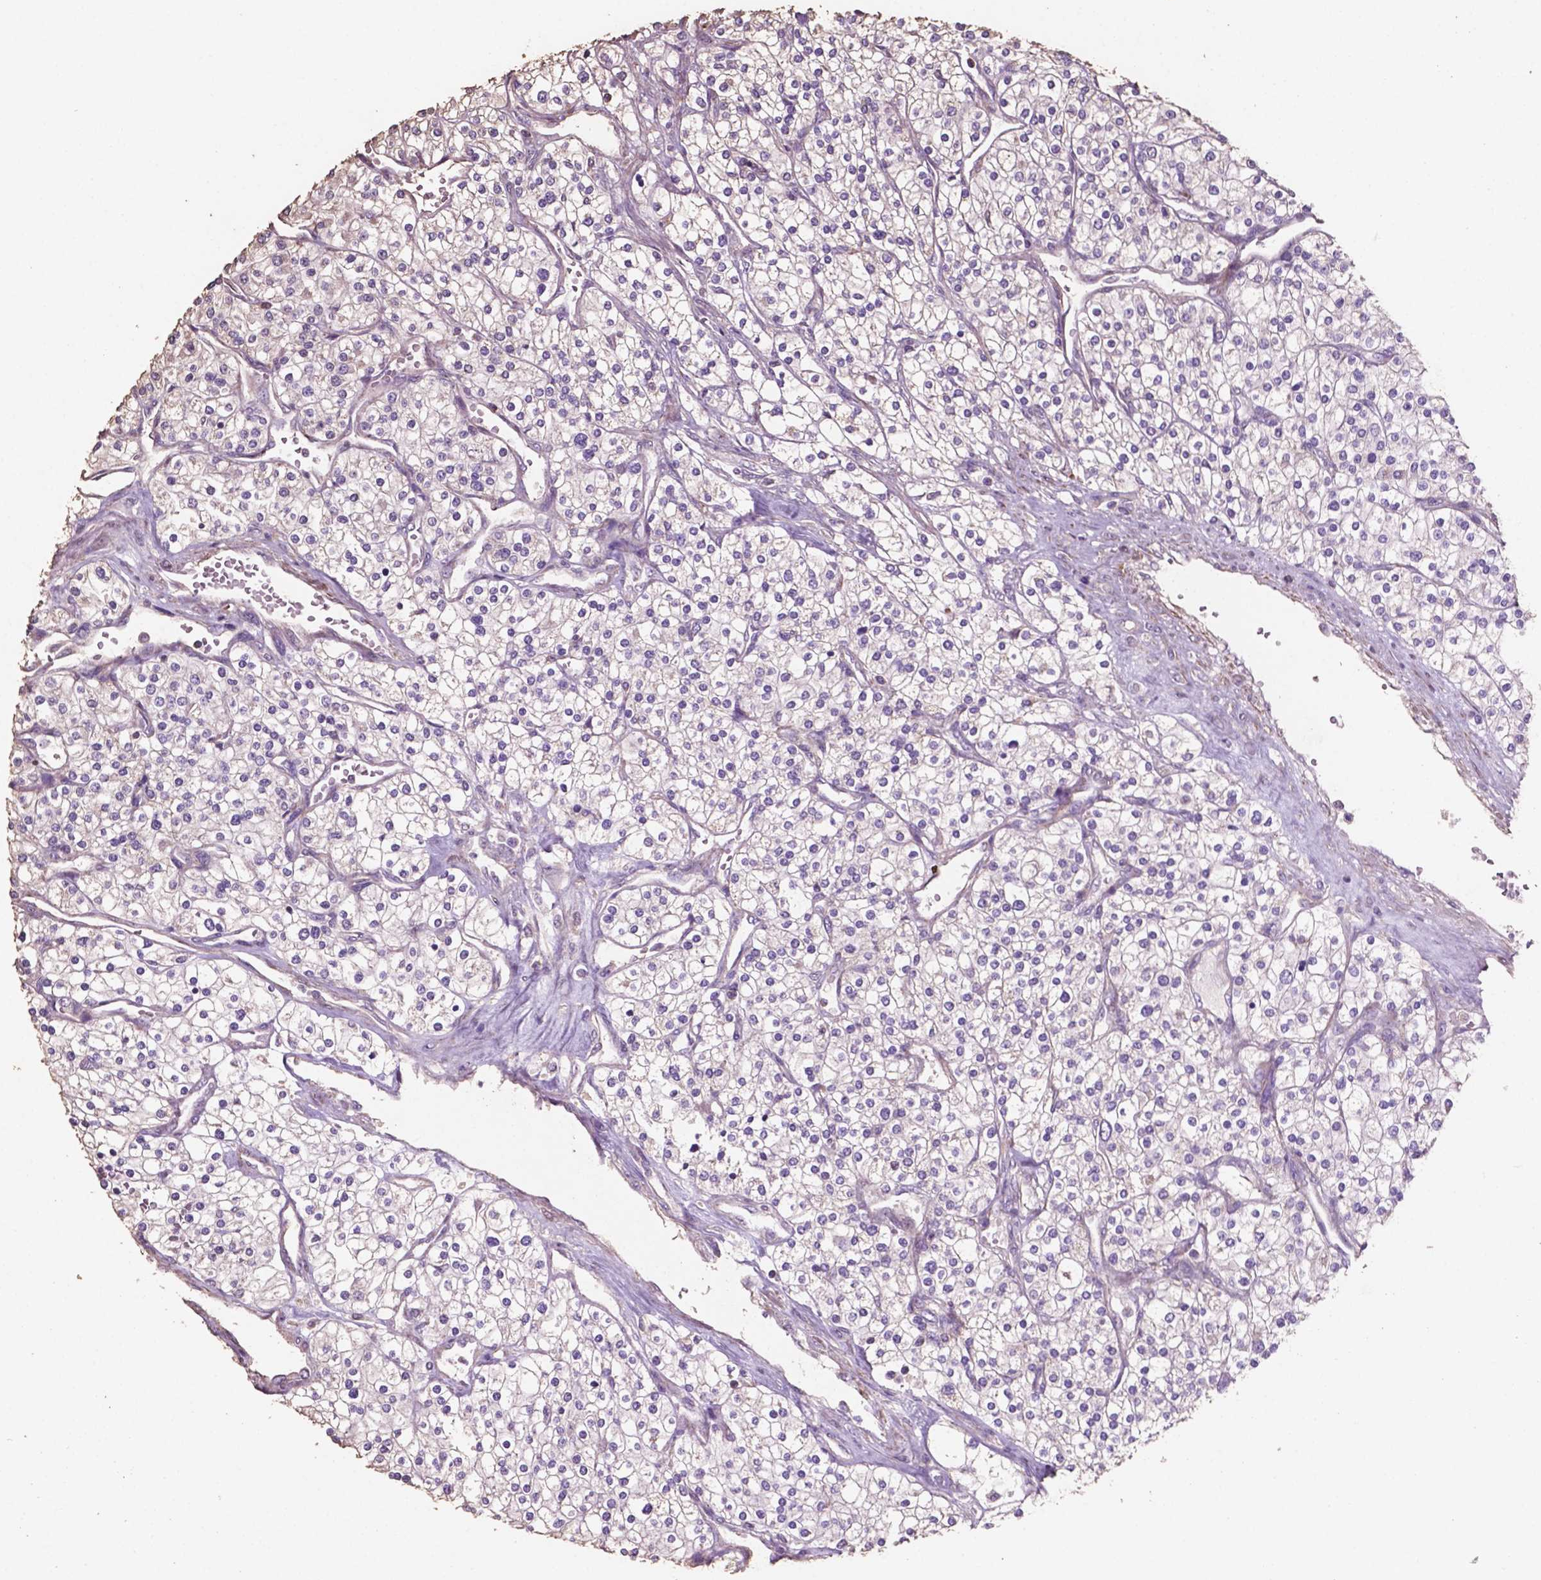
{"staining": {"intensity": "negative", "quantity": "none", "location": "none"}, "tissue": "renal cancer", "cell_type": "Tumor cells", "image_type": "cancer", "snomed": [{"axis": "morphology", "description": "Adenocarcinoma, NOS"}, {"axis": "topography", "description": "Kidney"}], "caption": "Histopathology image shows no protein staining in tumor cells of renal cancer (adenocarcinoma) tissue.", "gene": "COMMD4", "patient": {"sex": "male", "age": 80}}